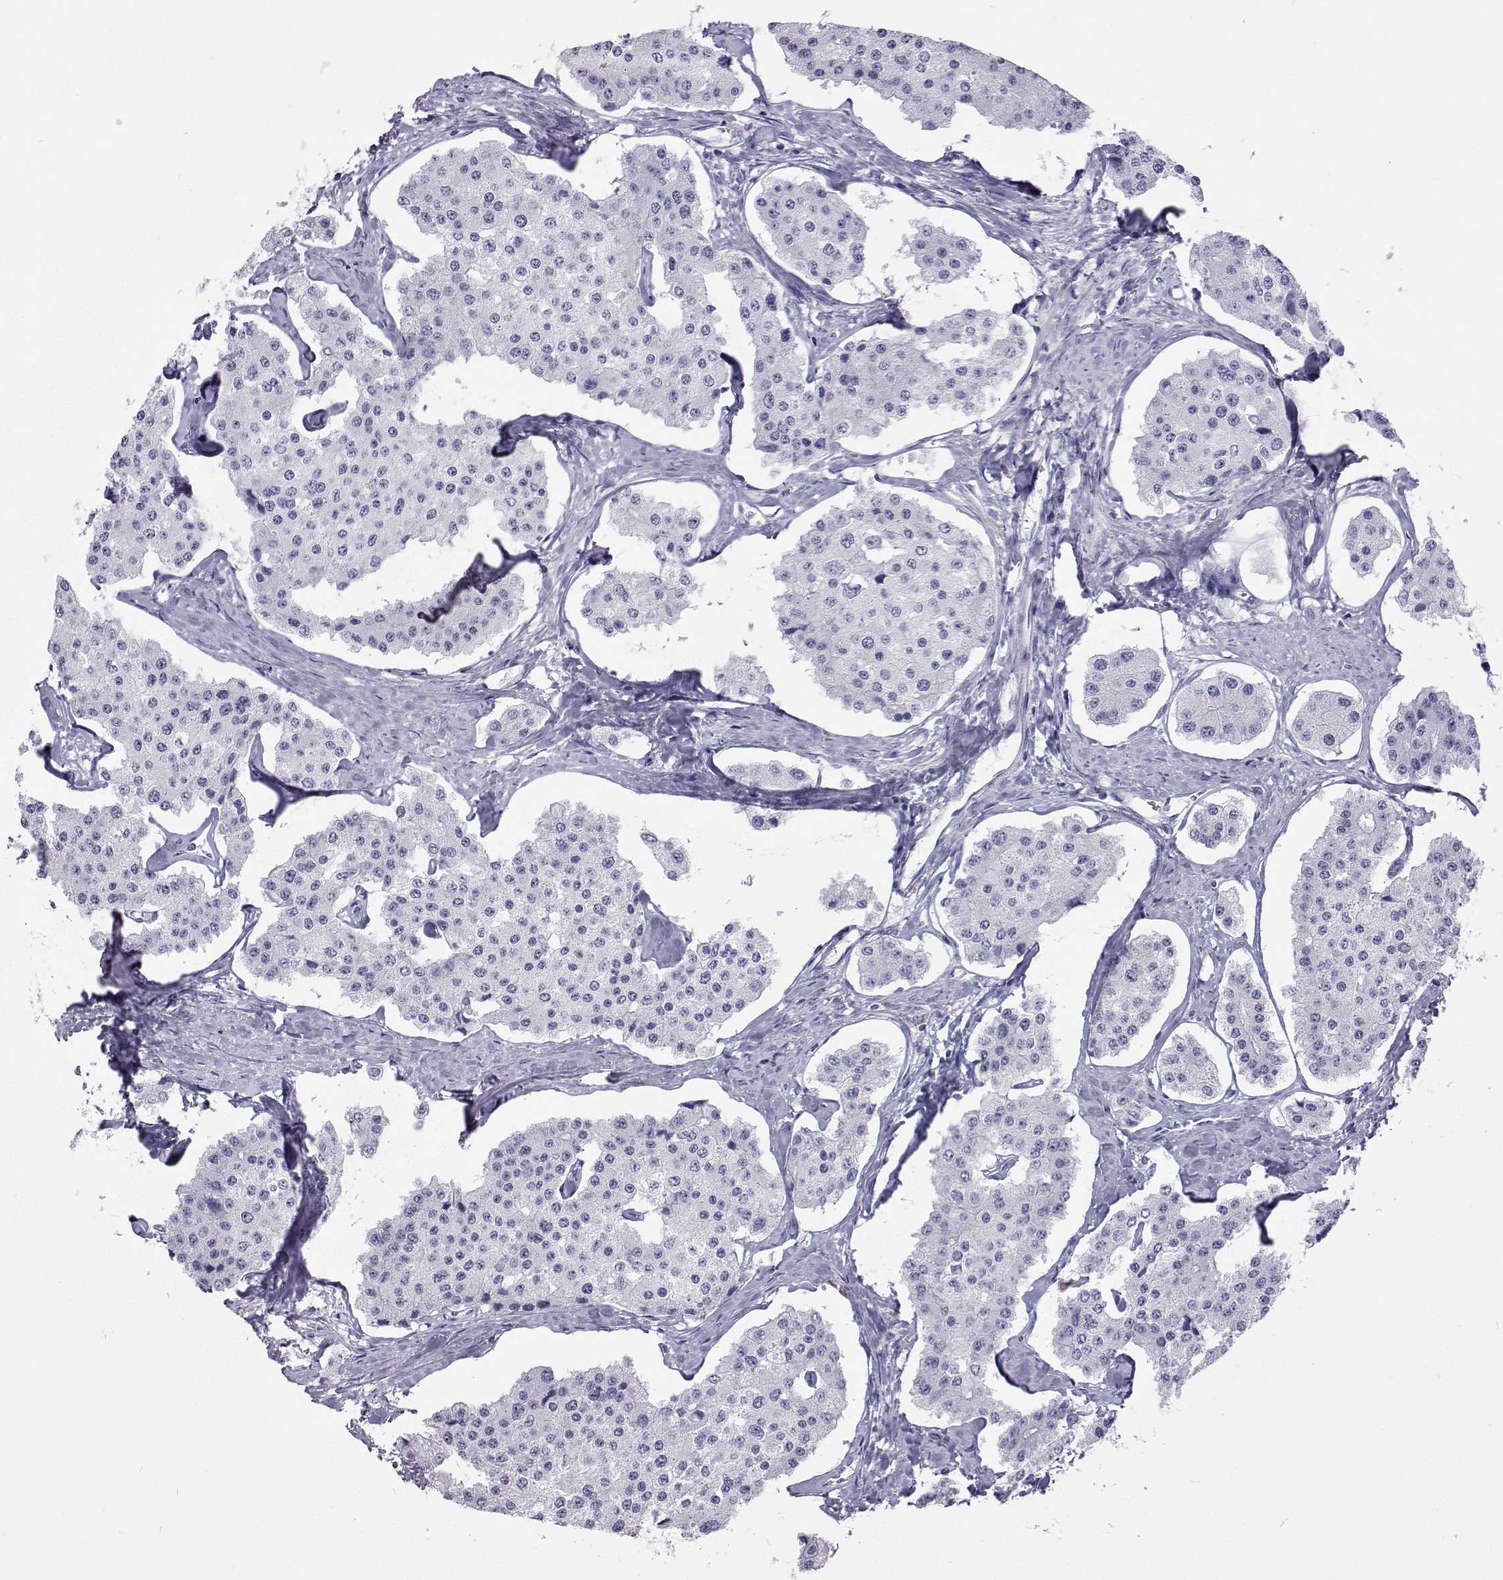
{"staining": {"intensity": "negative", "quantity": "none", "location": "none"}, "tissue": "carcinoid", "cell_type": "Tumor cells", "image_type": "cancer", "snomed": [{"axis": "morphology", "description": "Carcinoid, malignant, NOS"}, {"axis": "topography", "description": "Small intestine"}], "caption": "Immunohistochemistry photomicrograph of neoplastic tissue: human carcinoid (malignant) stained with DAB shows no significant protein positivity in tumor cells.", "gene": "GALM", "patient": {"sex": "female", "age": 65}}